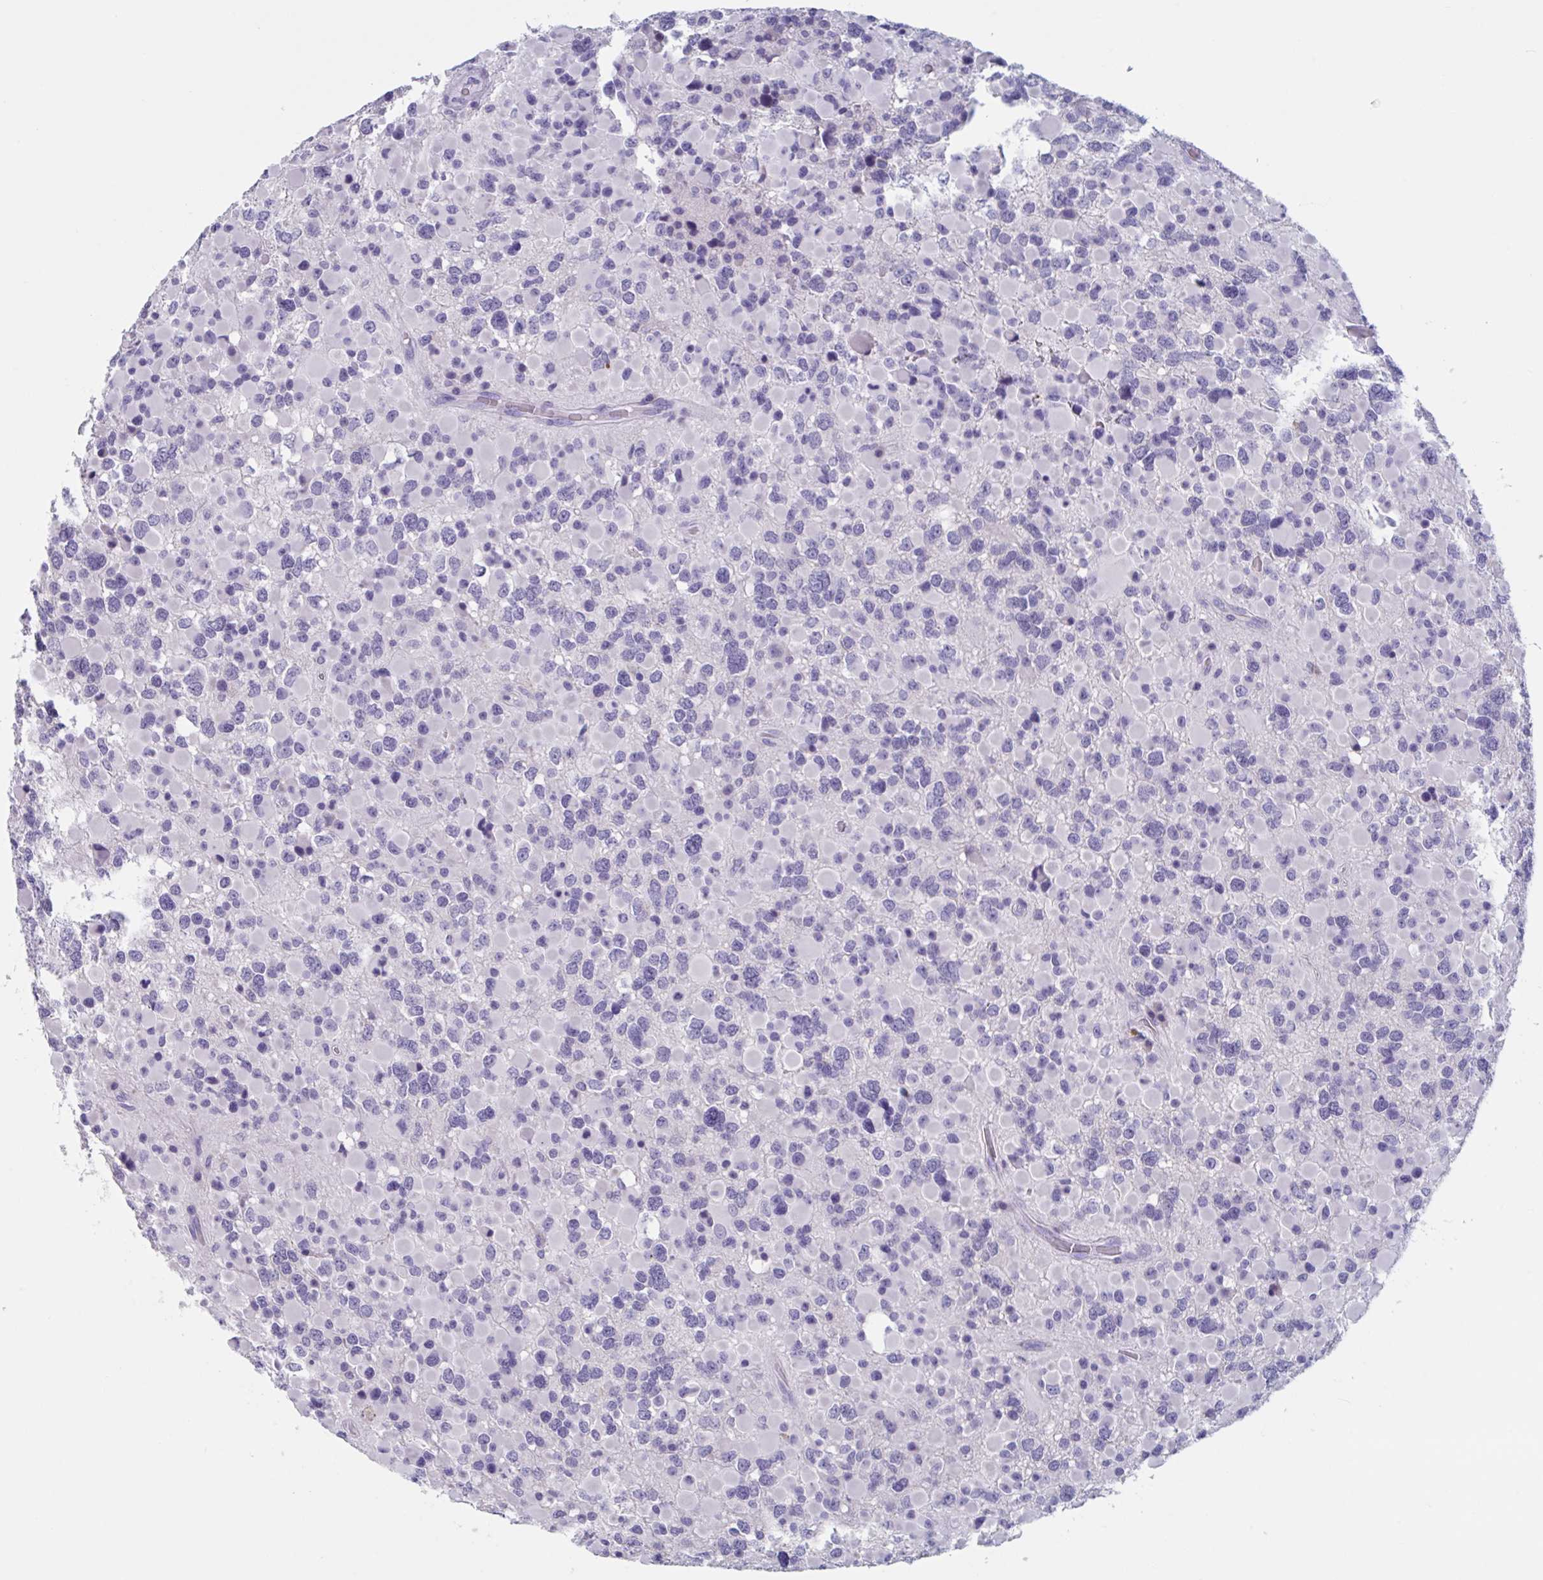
{"staining": {"intensity": "negative", "quantity": "none", "location": "none"}, "tissue": "glioma", "cell_type": "Tumor cells", "image_type": "cancer", "snomed": [{"axis": "morphology", "description": "Glioma, malignant, High grade"}, {"axis": "topography", "description": "Brain"}], "caption": "Glioma was stained to show a protein in brown. There is no significant staining in tumor cells. The staining was performed using DAB (3,3'-diaminobenzidine) to visualize the protein expression in brown, while the nuclei were stained in blue with hematoxylin (Magnification: 20x).", "gene": "NDUFC2", "patient": {"sex": "female", "age": 40}}